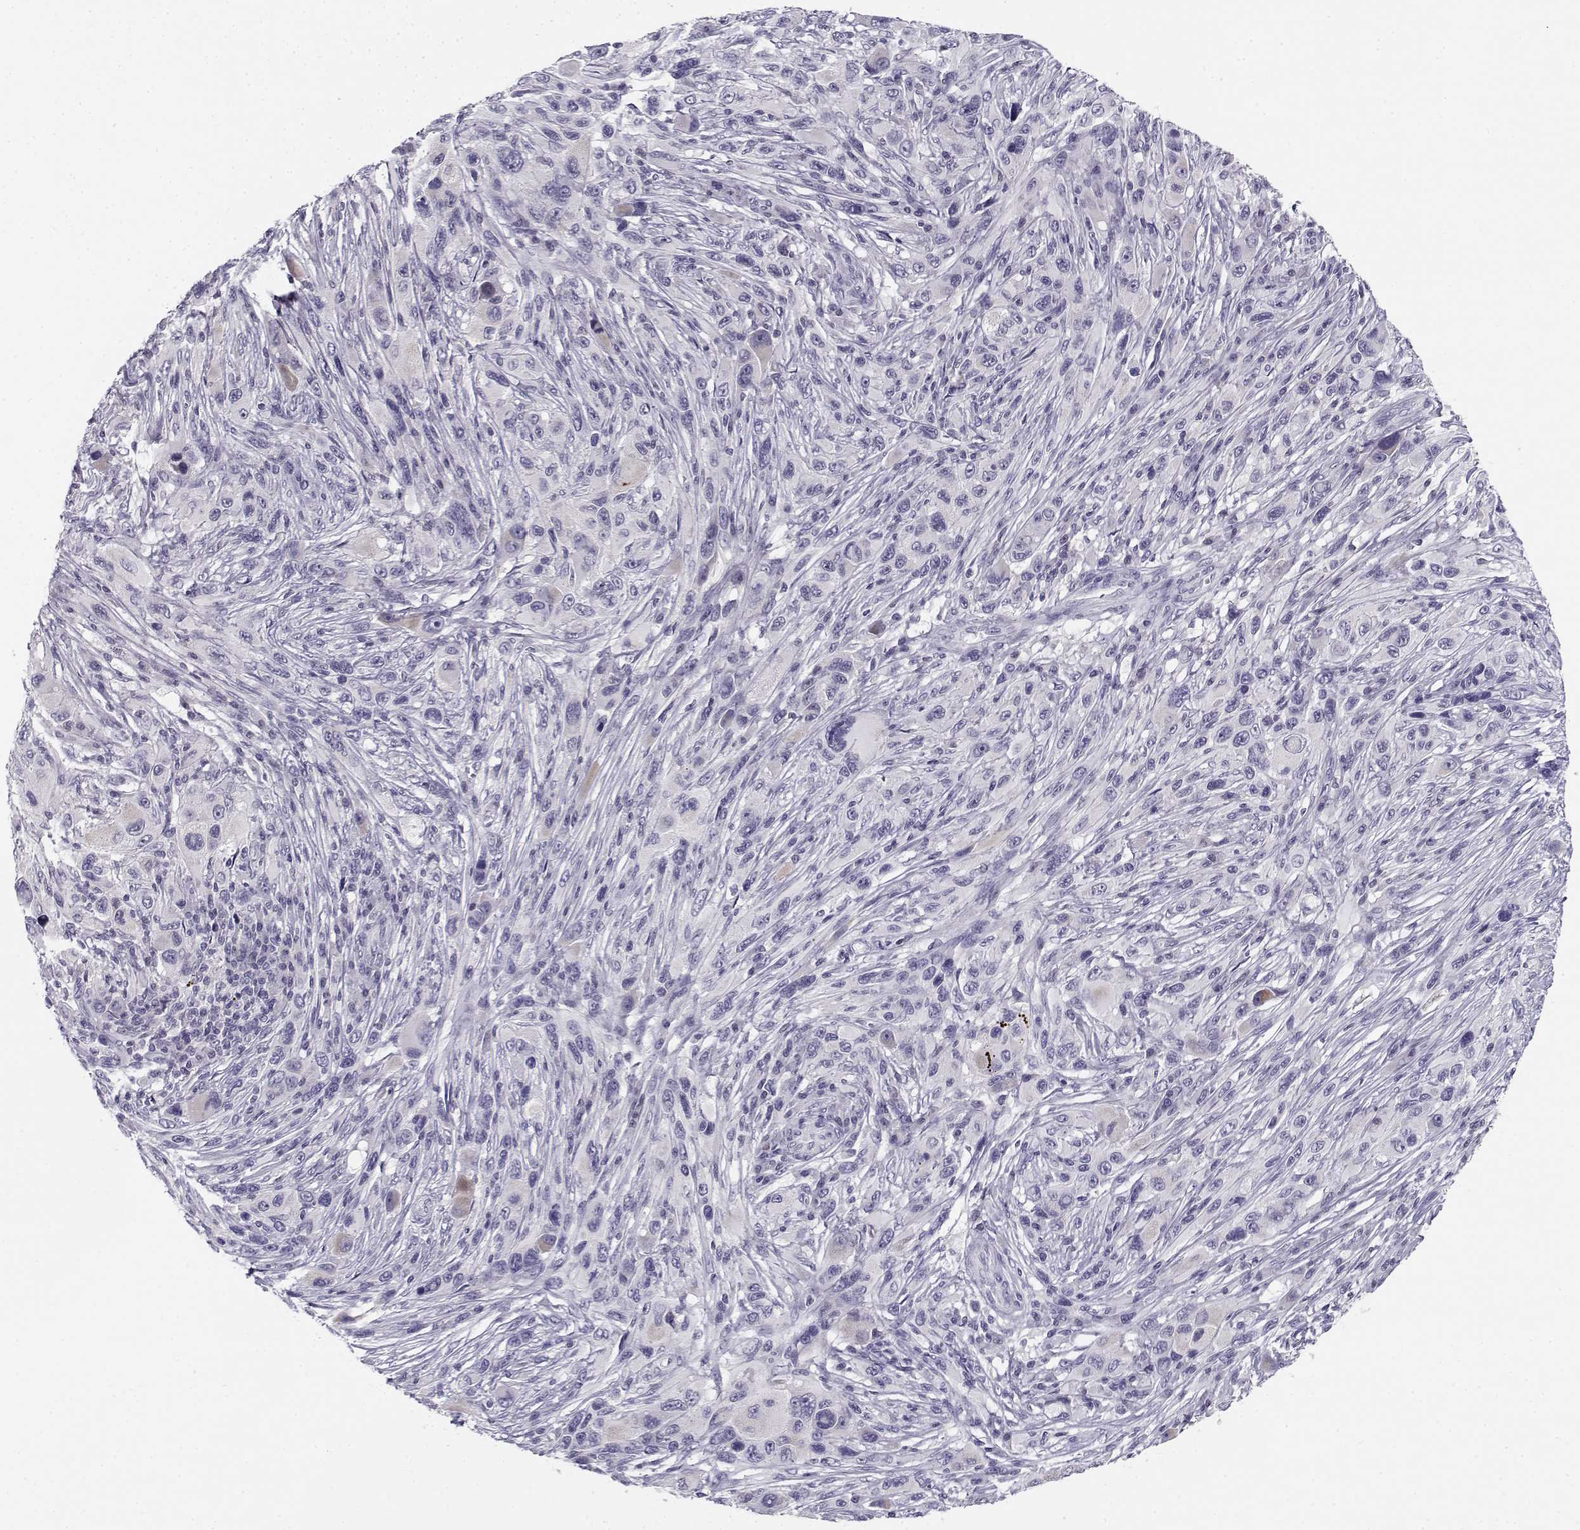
{"staining": {"intensity": "negative", "quantity": "none", "location": "none"}, "tissue": "melanoma", "cell_type": "Tumor cells", "image_type": "cancer", "snomed": [{"axis": "morphology", "description": "Malignant melanoma, NOS"}, {"axis": "topography", "description": "Skin"}], "caption": "Photomicrograph shows no protein staining in tumor cells of malignant melanoma tissue. (DAB immunohistochemistry visualized using brightfield microscopy, high magnification).", "gene": "DDX25", "patient": {"sex": "male", "age": 53}}